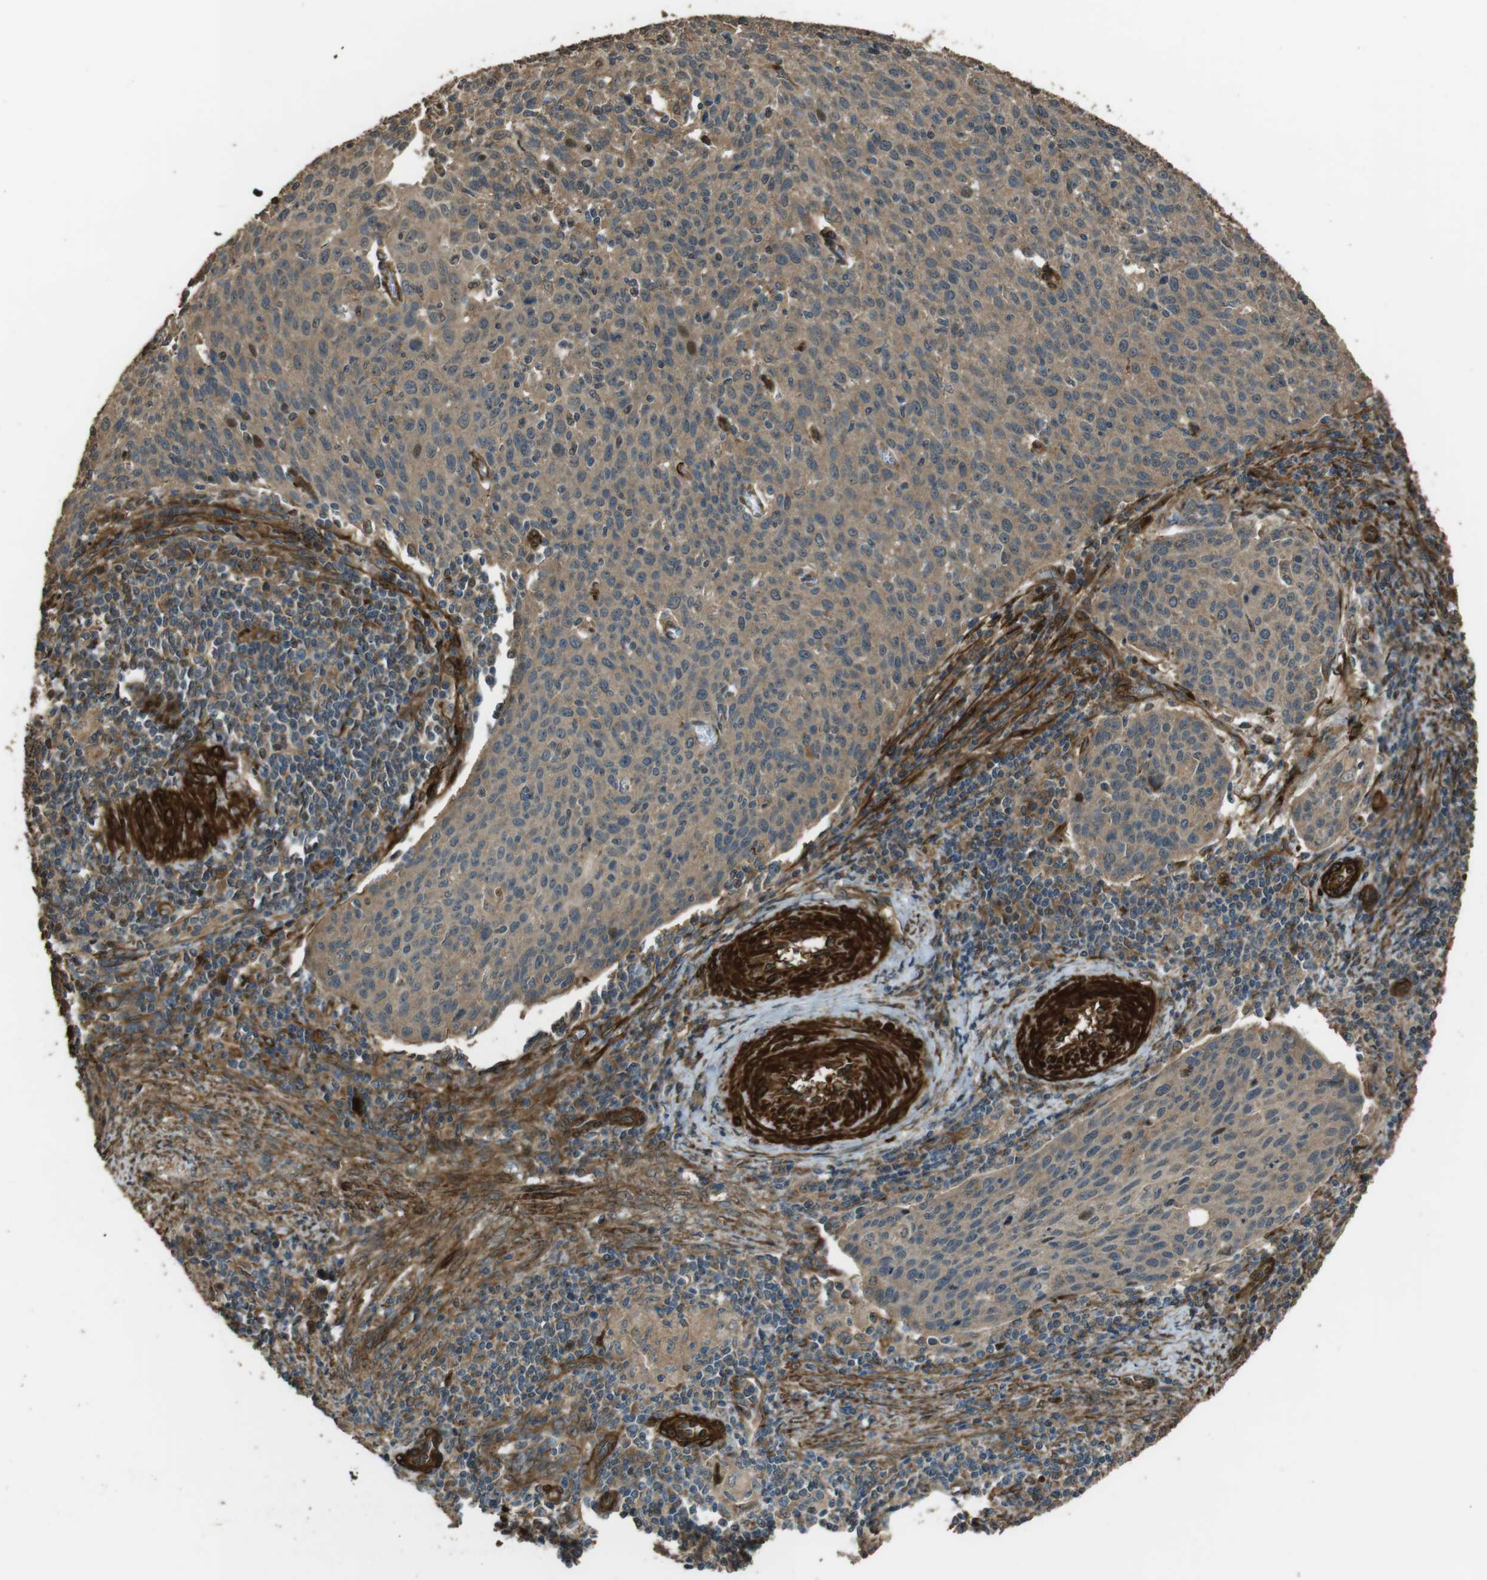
{"staining": {"intensity": "moderate", "quantity": ">75%", "location": "cytoplasmic/membranous"}, "tissue": "cervical cancer", "cell_type": "Tumor cells", "image_type": "cancer", "snomed": [{"axis": "morphology", "description": "Squamous cell carcinoma, NOS"}, {"axis": "topography", "description": "Cervix"}], "caption": "Squamous cell carcinoma (cervical) tissue reveals moderate cytoplasmic/membranous staining in approximately >75% of tumor cells, visualized by immunohistochemistry.", "gene": "MSRB3", "patient": {"sex": "female", "age": 38}}